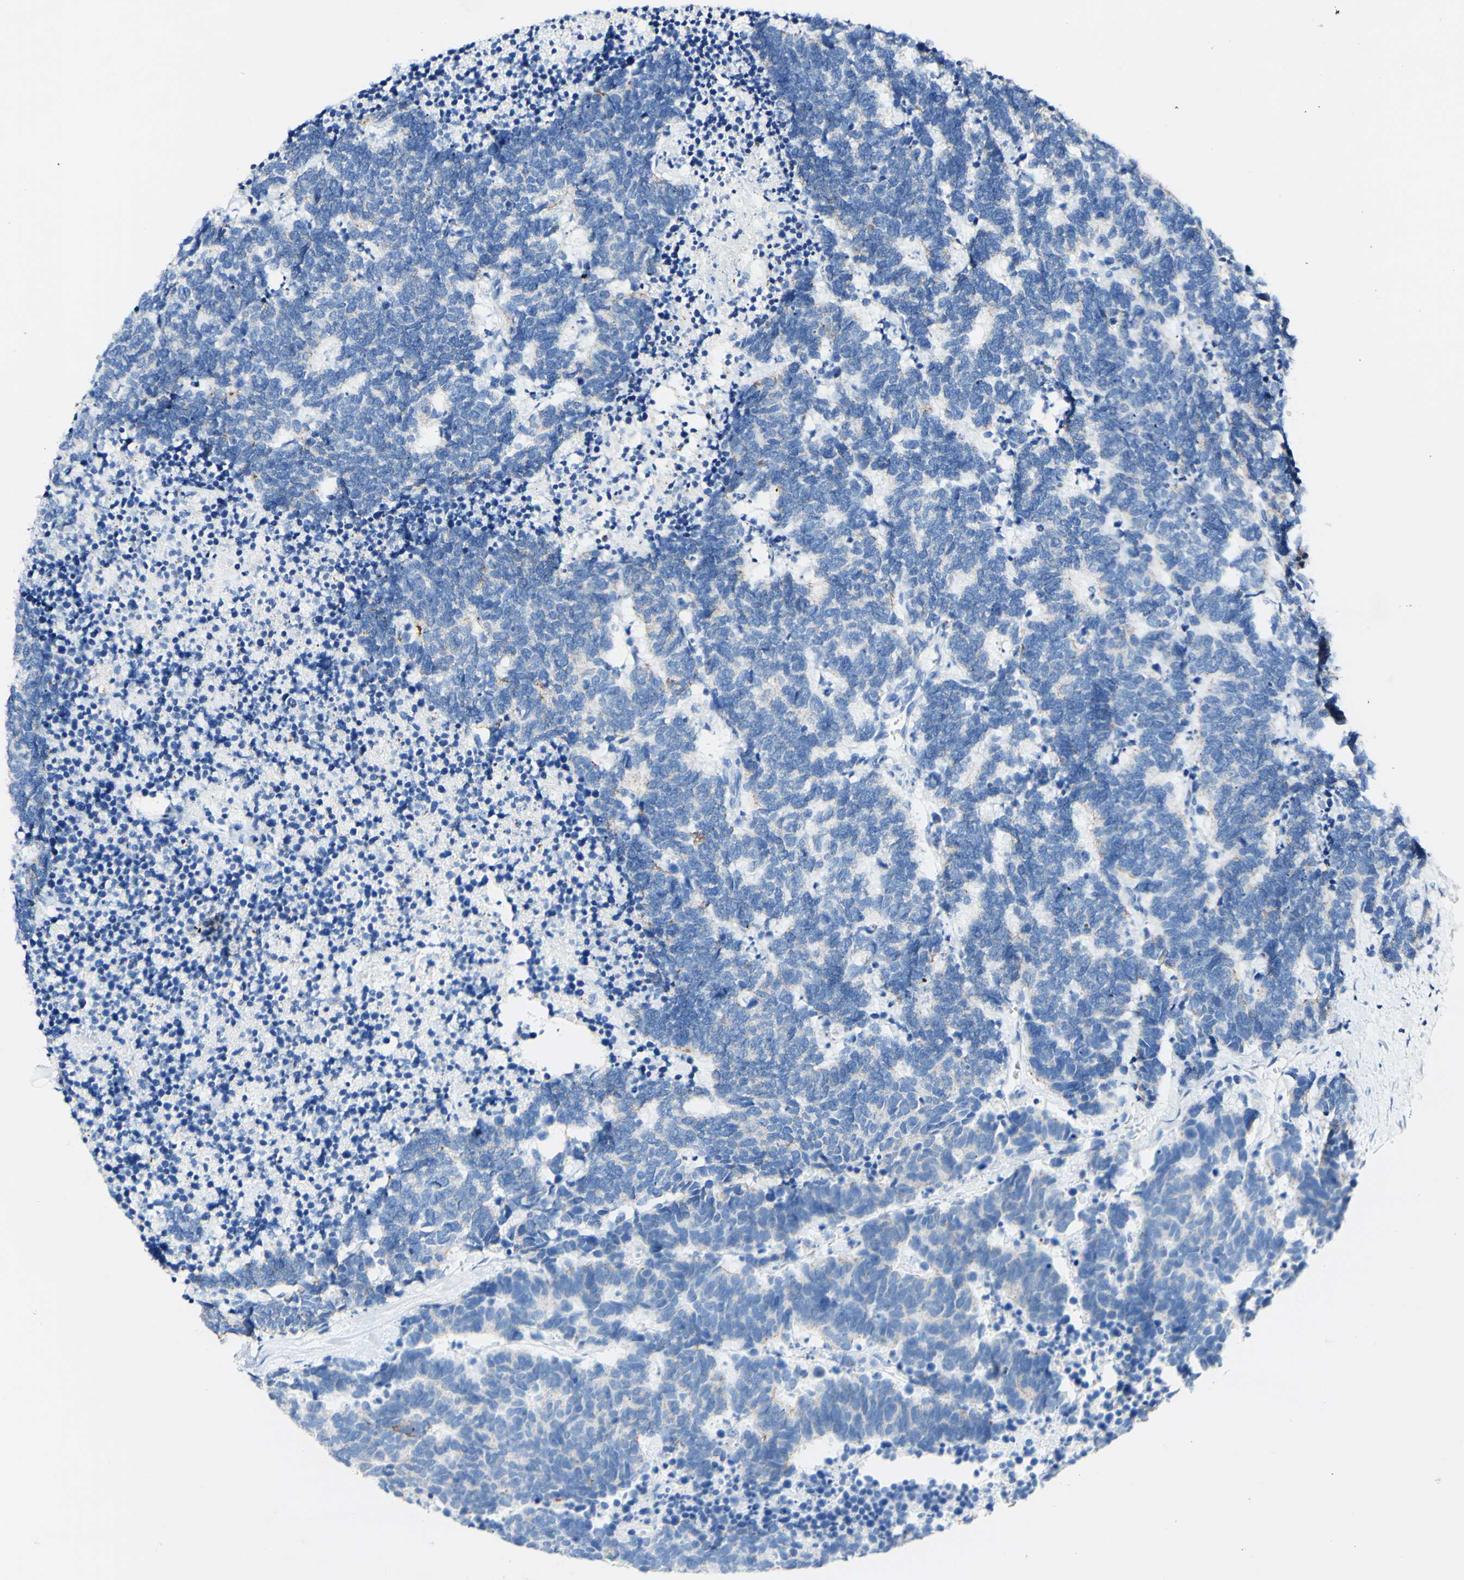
{"staining": {"intensity": "negative", "quantity": "none", "location": "none"}, "tissue": "carcinoid", "cell_type": "Tumor cells", "image_type": "cancer", "snomed": [{"axis": "morphology", "description": "Carcinoma, NOS"}, {"axis": "morphology", "description": "Carcinoid, malignant, NOS"}, {"axis": "topography", "description": "Urinary bladder"}], "caption": "A photomicrograph of human carcinoid is negative for staining in tumor cells. (IHC, brightfield microscopy, high magnification).", "gene": "DSC2", "patient": {"sex": "male", "age": 57}}